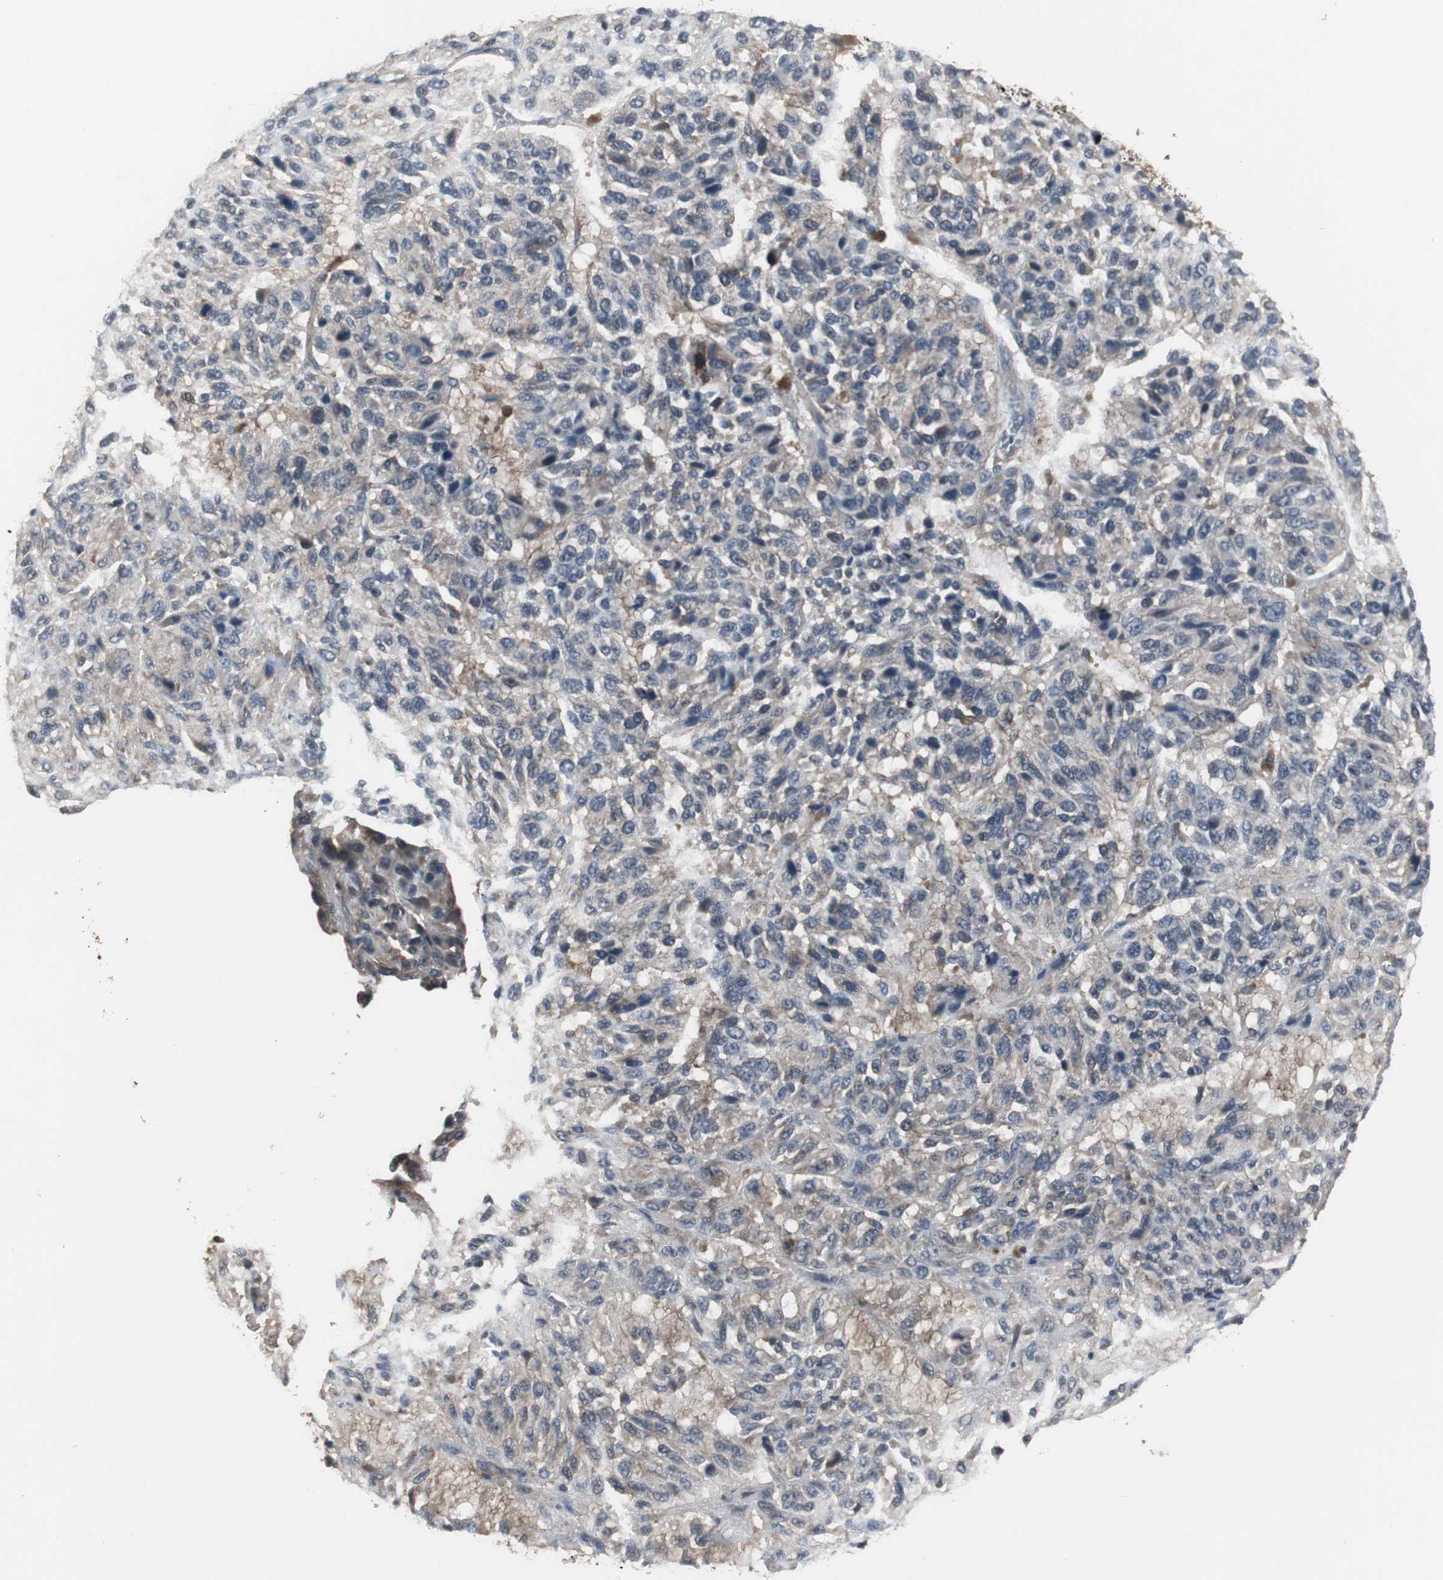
{"staining": {"intensity": "weak", "quantity": "25%-75%", "location": "cytoplasmic/membranous"}, "tissue": "melanoma", "cell_type": "Tumor cells", "image_type": "cancer", "snomed": [{"axis": "morphology", "description": "Malignant melanoma, Metastatic site"}, {"axis": "topography", "description": "Lung"}], "caption": "Human malignant melanoma (metastatic site) stained with a brown dye demonstrates weak cytoplasmic/membranous positive staining in approximately 25%-75% of tumor cells.", "gene": "ZSCAN22", "patient": {"sex": "male", "age": 64}}